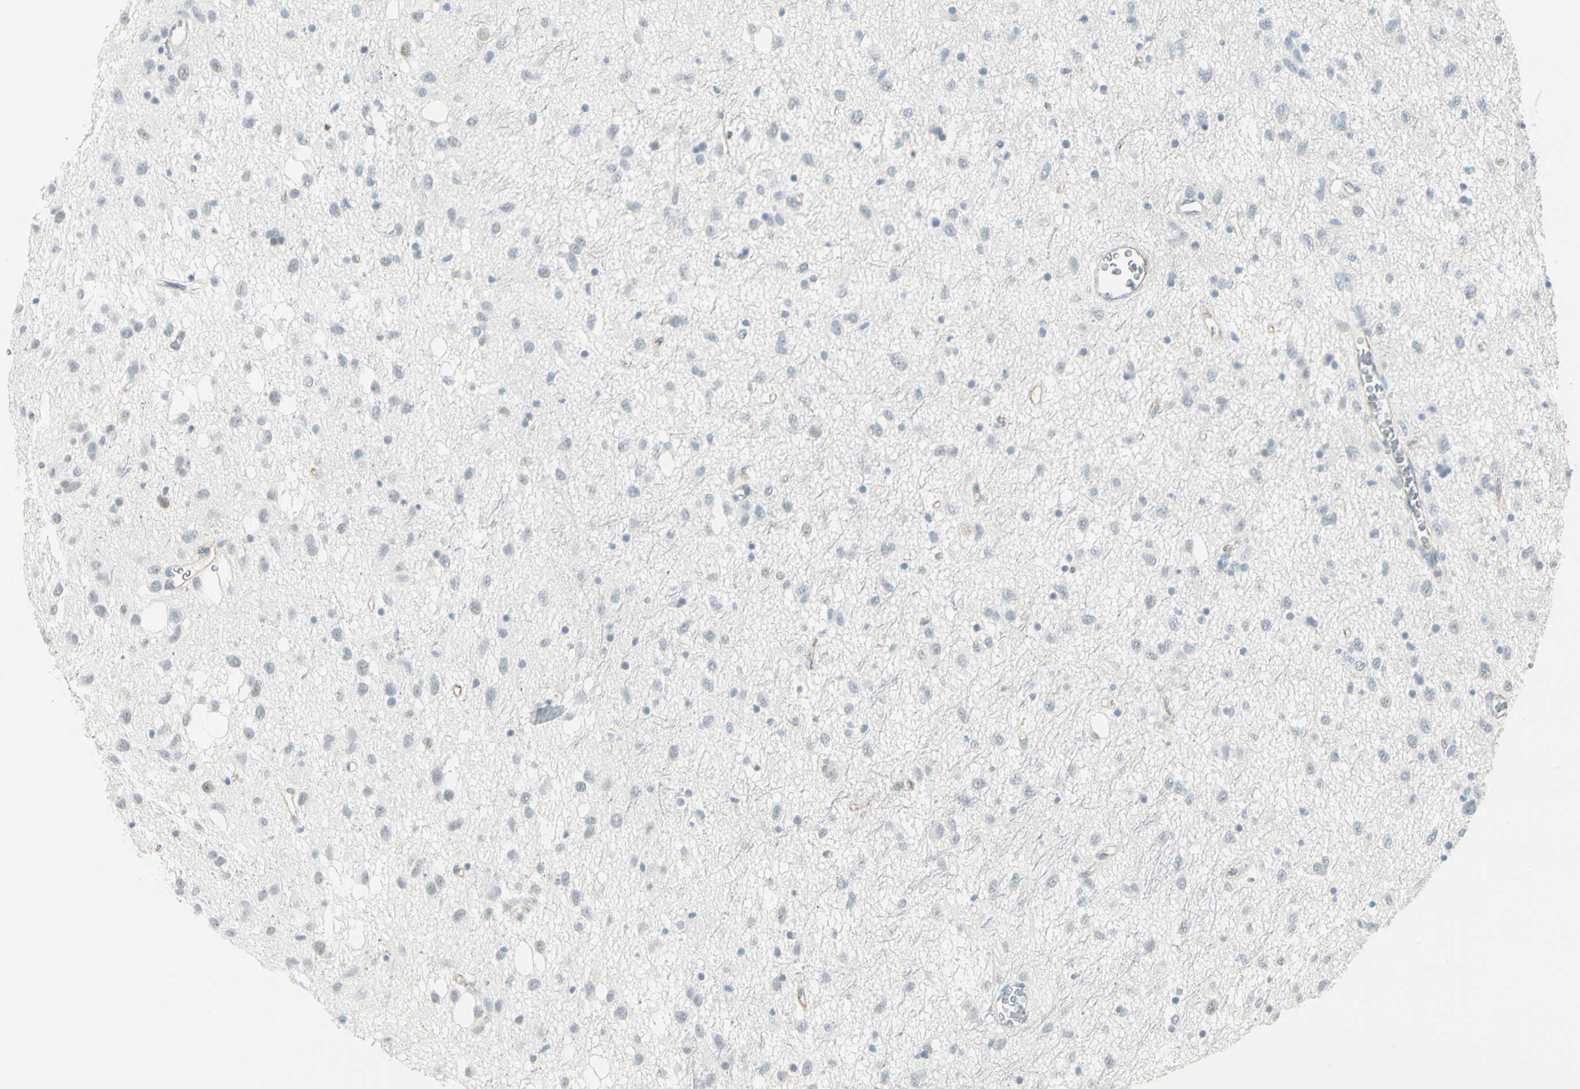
{"staining": {"intensity": "weak", "quantity": "<25%", "location": "cytoplasmic/membranous"}, "tissue": "glioma", "cell_type": "Tumor cells", "image_type": "cancer", "snomed": [{"axis": "morphology", "description": "Glioma, malignant, Low grade"}, {"axis": "topography", "description": "Brain"}], "caption": "Protein analysis of low-grade glioma (malignant) demonstrates no significant staining in tumor cells.", "gene": "VPS9D1", "patient": {"sex": "male", "age": 77}}